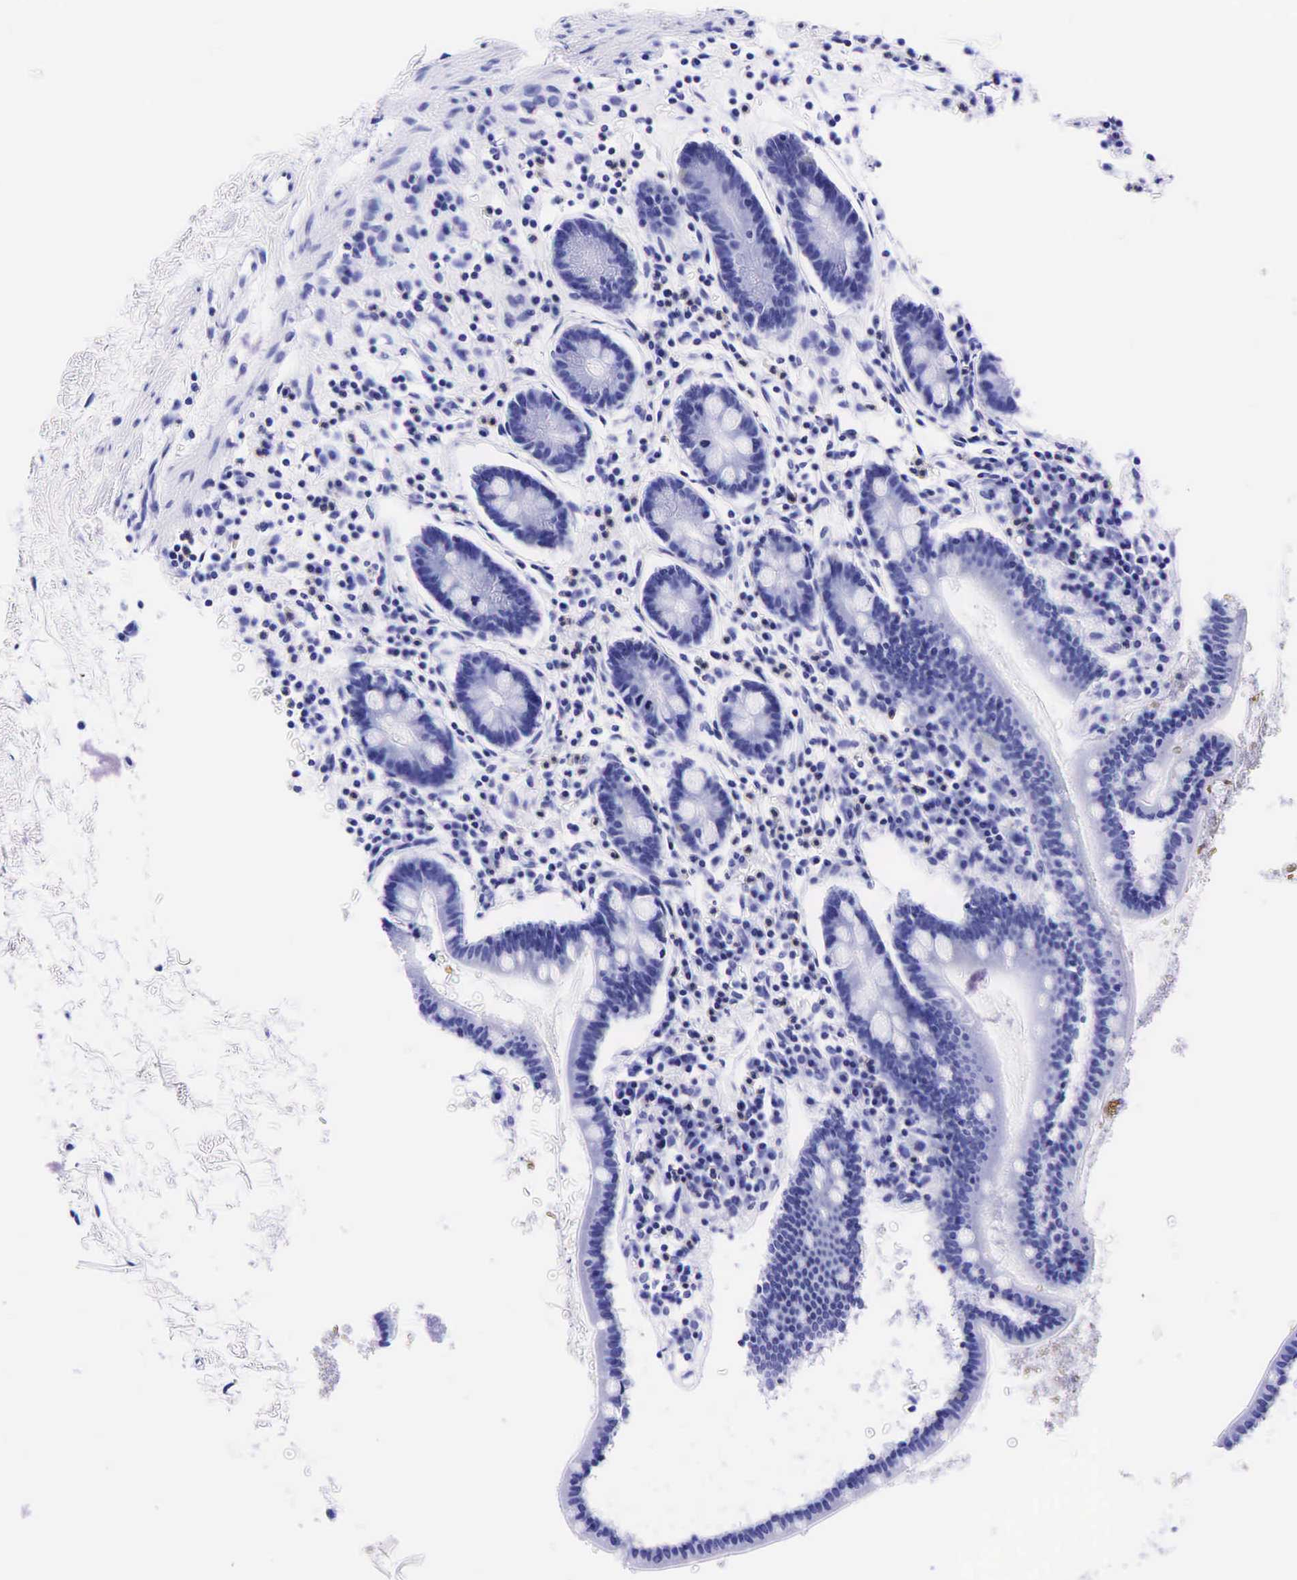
{"staining": {"intensity": "negative", "quantity": "none", "location": "none"}, "tissue": "small intestine", "cell_type": "Glandular cells", "image_type": "normal", "snomed": [{"axis": "morphology", "description": "Normal tissue, NOS"}, {"axis": "topography", "description": "Small intestine"}], "caption": "High magnification brightfield microscopy of normal small intestine stained with DAB (3,3'-diaminobenzidine) (brown) and counterstained with hematoxylin (blue): glandular cells show no significant expression.", "gene": "GAST", "patient": {"sex": "female", "age": 37}}